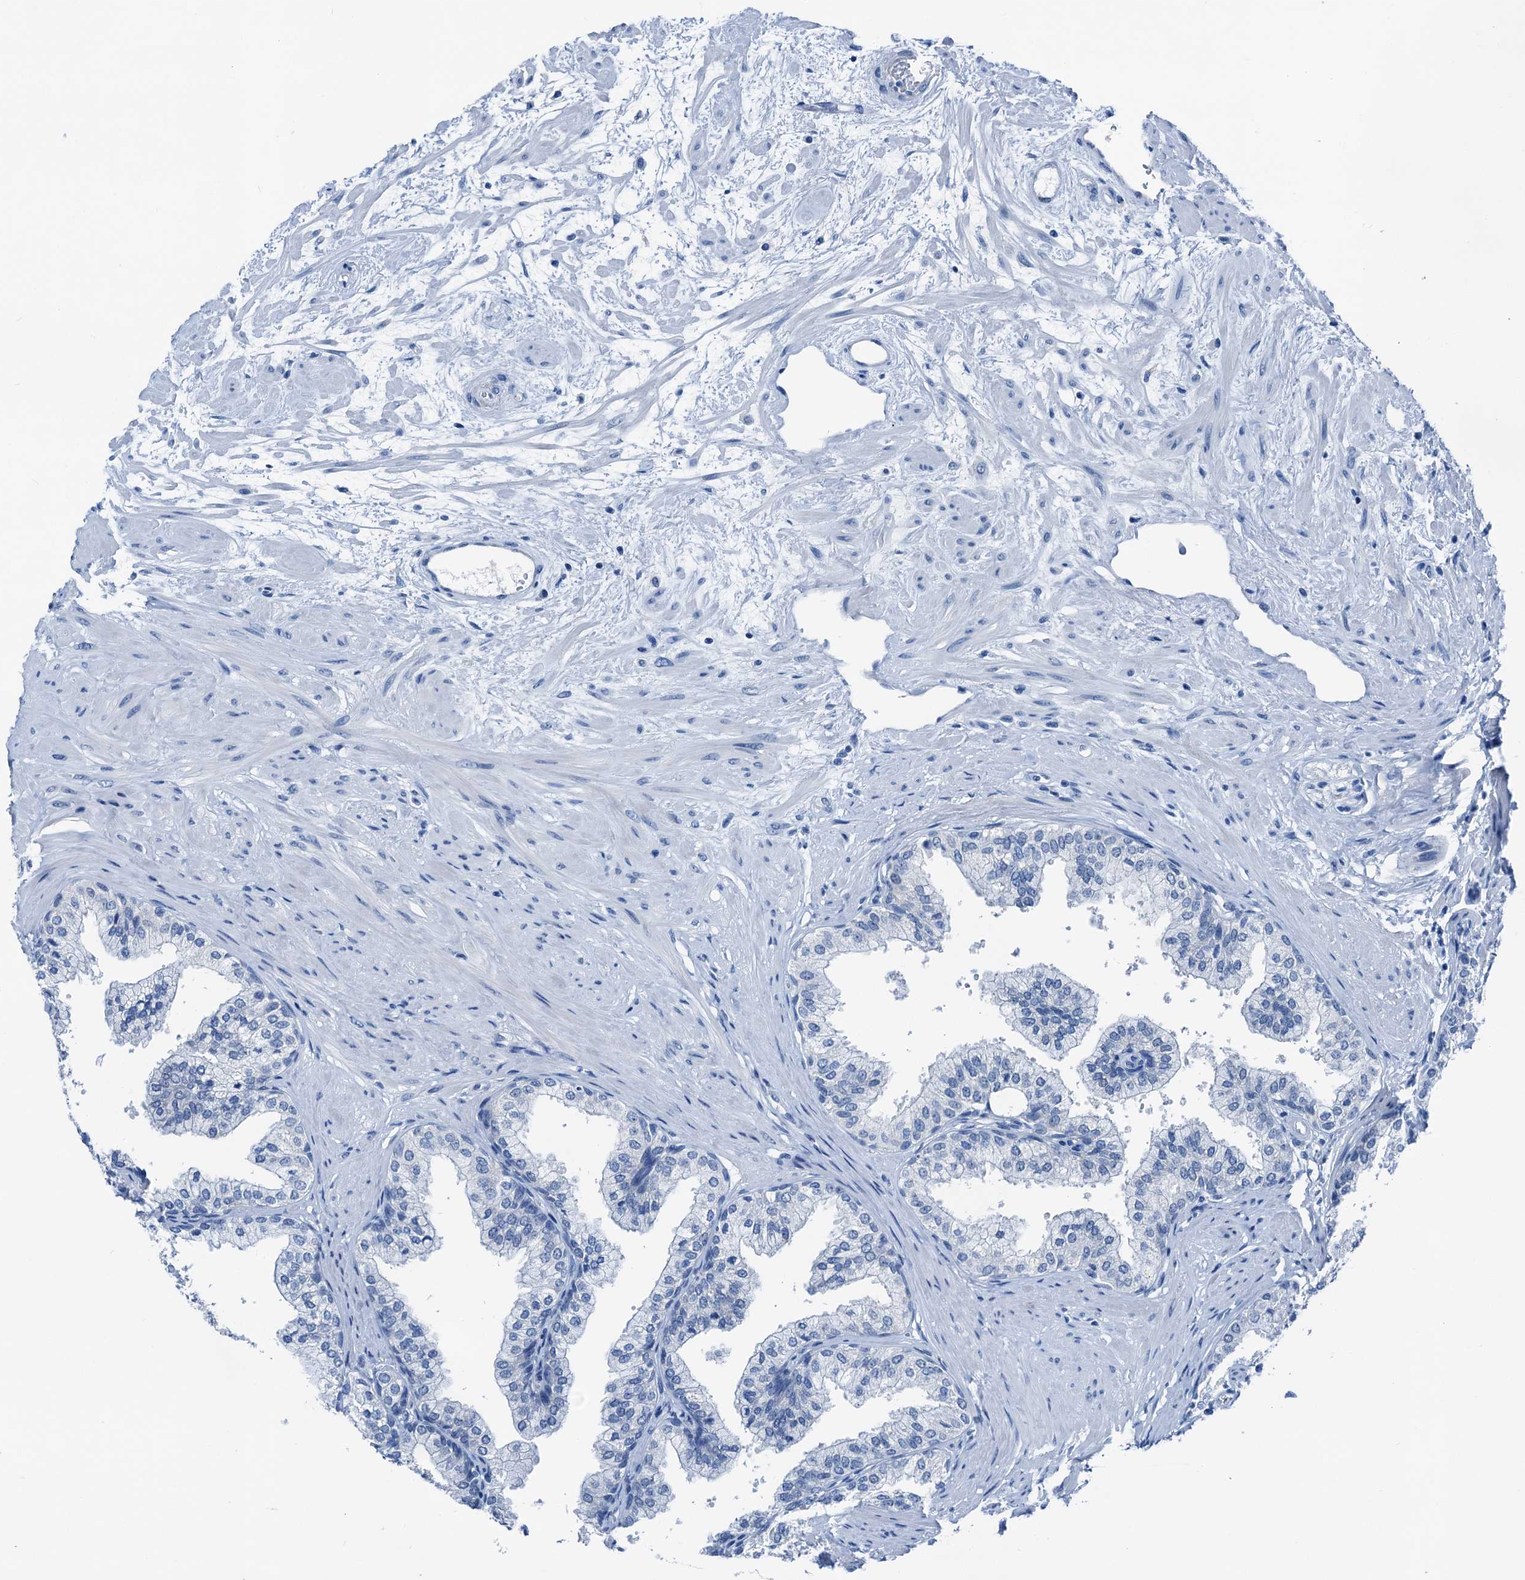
{"staining": {"intensity": "negative", "quantity": "none", "location": "none"}, "tissue": "prostate", "cell_type": "Glandular cells", "image_type": "normal", "snomed": [{"axis": "morphology", "description": "Normal tissue, NOS"}, {"axis": "topography", "description": "Prostate"}], "caption": "An immunohistochemistry (IHC) image of unremarkable prostate is shown. There is no staining in glandular cells of prostate.", "gene": "CBLN3", "patient": {"sex": "male", "age": 60}}